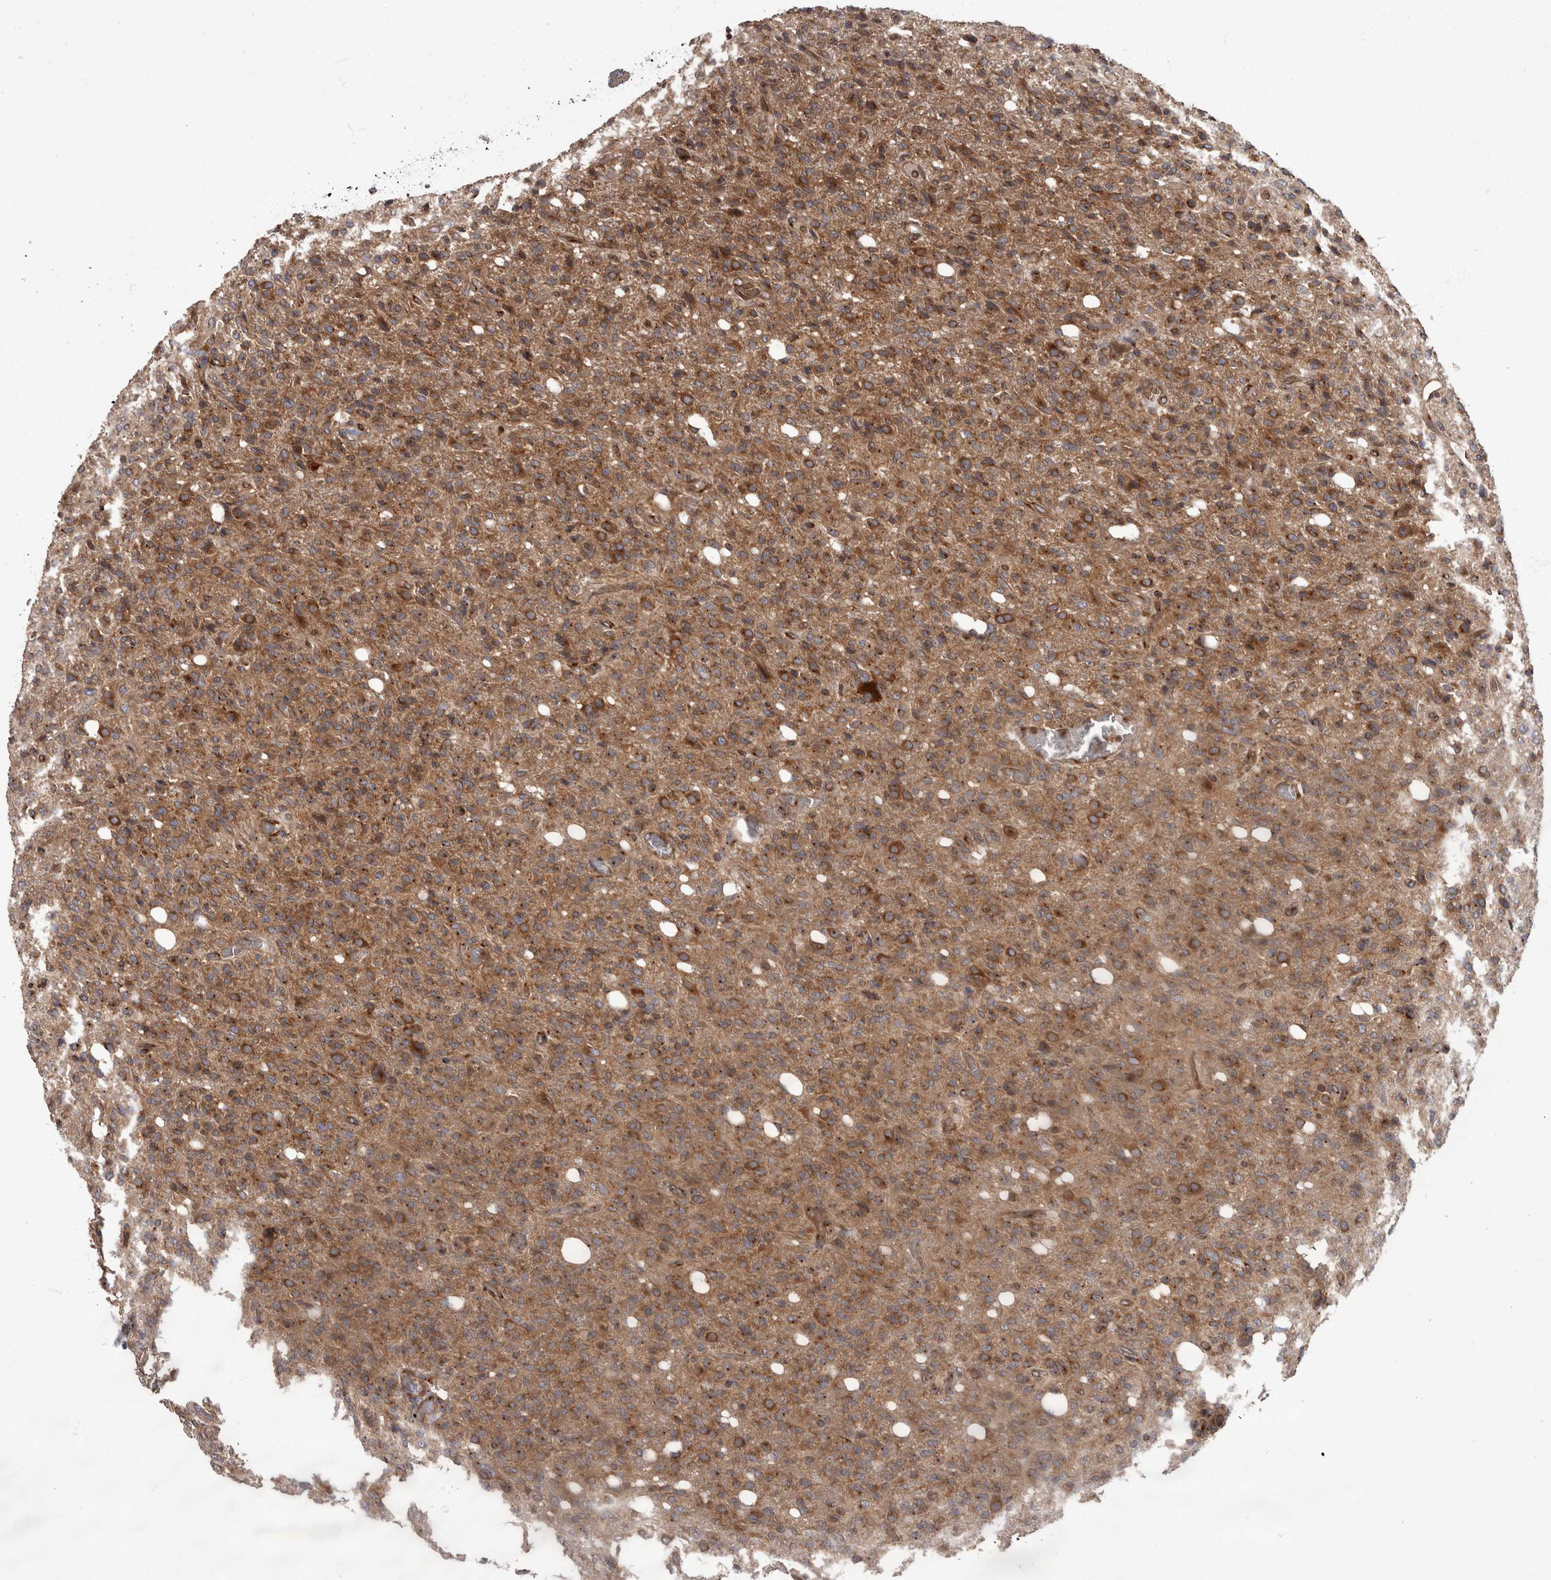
{"staining": {"intensity": "moderate", "quantity": ">75%", "location": "cytoplasmic/membranous"}, "tissue": "glioma", "cell_type": "Tumor cells", "image_type": "cancer", "snomed": [{"axis": "morphology", "description": "Glioma, malignant, High grade"}, {"axis": "topography", "description": "Brain"}], "caption": "Immunohistochemical staining of malignant high-grade glioma reveals medium levels of moderate cytoplasmic/membranous protein expression in approximately >75% of tumor cells.", "gene": "HOOK3", "patient": {"sex": "female", "age": 57}}